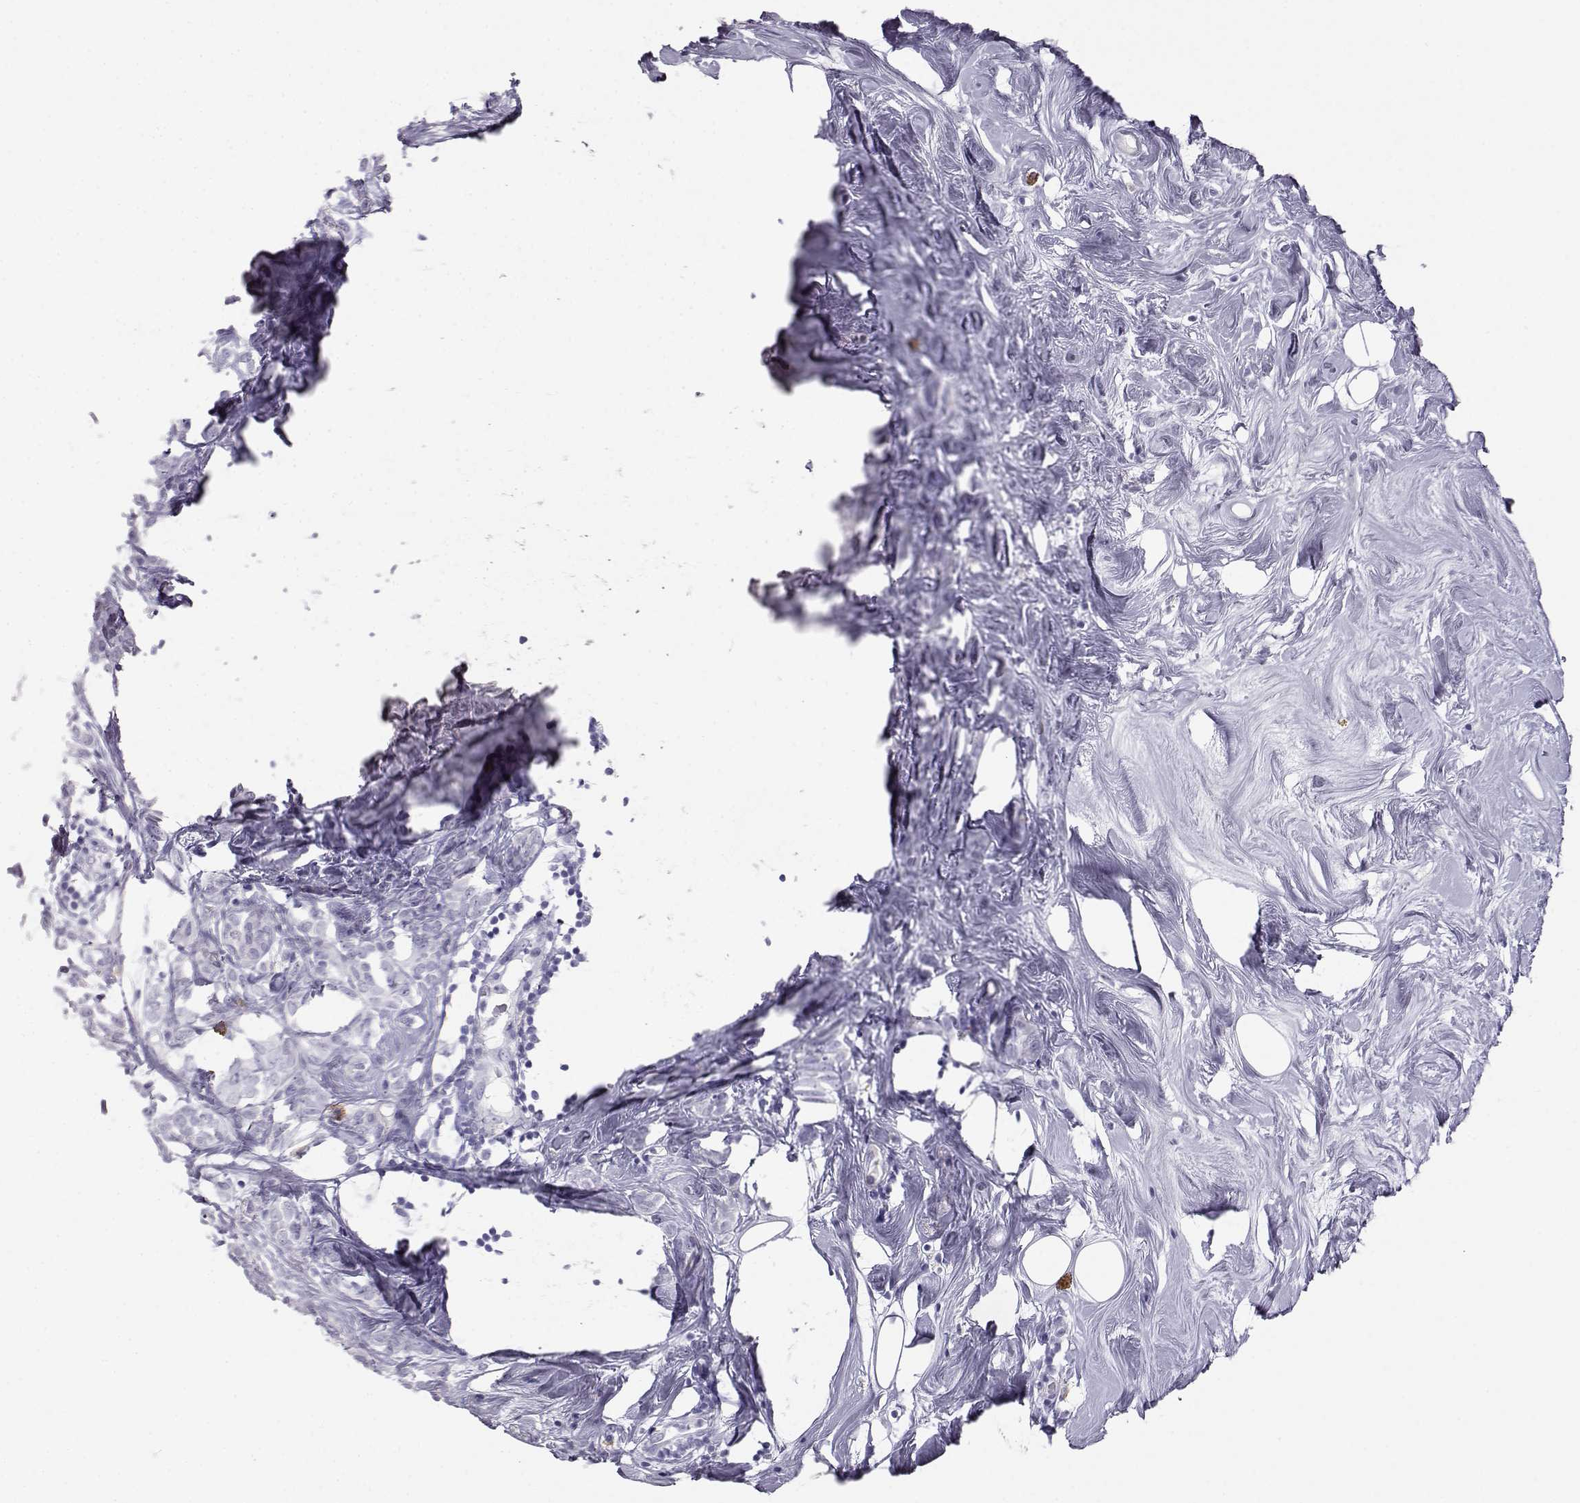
{"staining": {"intensity": "negative", "quantity": "none", "location": "none"}, "tissue": "breast cancer", "cell_type": "Tumor cells", "image_type": "cancer", "snomed": [{"axis": "morphology", "description": "Lobular carcinoma"}, {"axis": "topography", "description": "Breast"}], "caption": "There is no significant expression in tumor cells of breast lobular carcinoma. (DAB IHC with hematoxylin counter stain).", "gene": "ITLN2", "patient": {"sex": "female", "age": 49}}